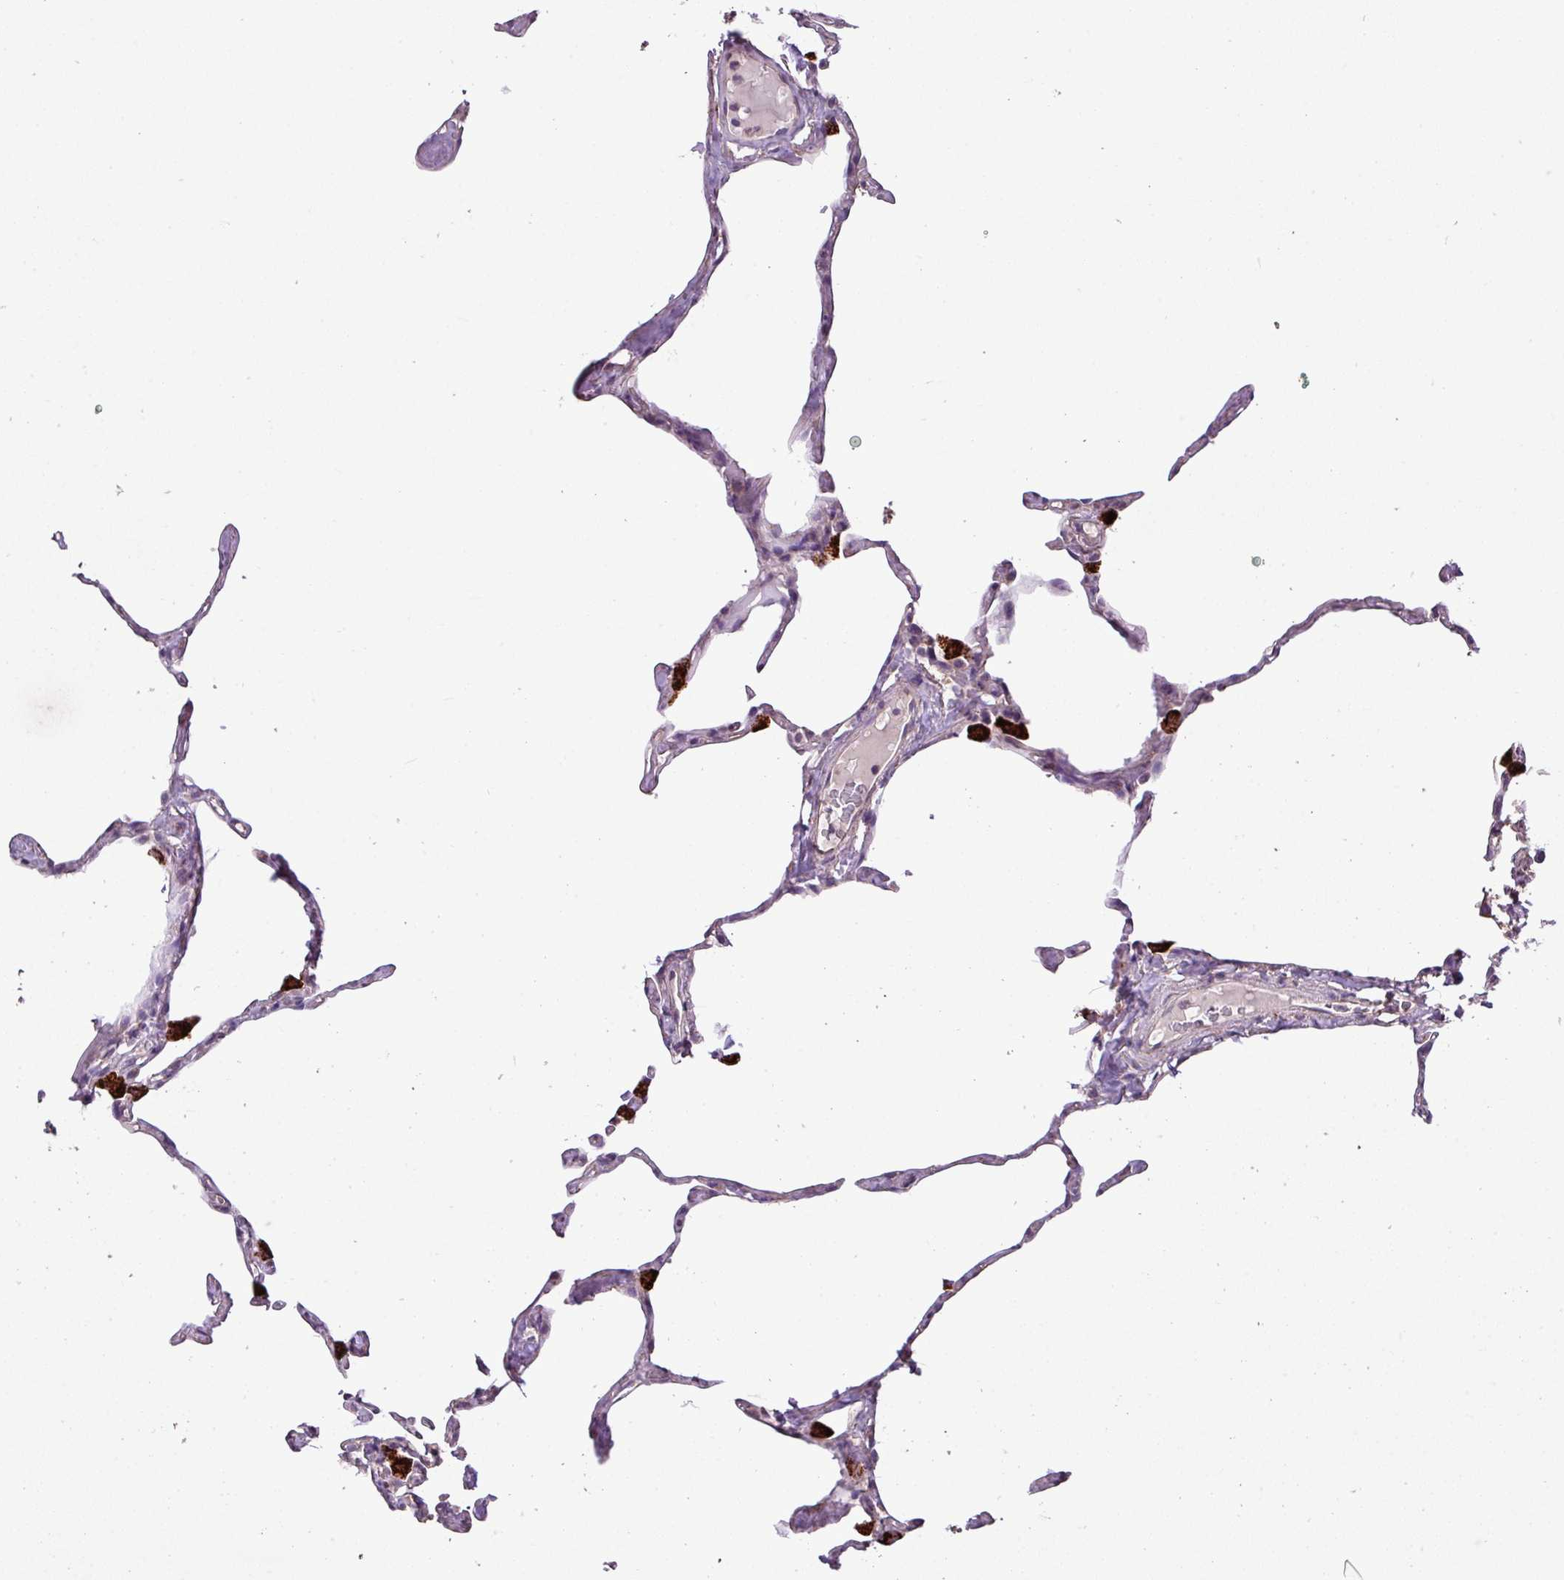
{"staining": {"intensity": "negative", "quantity": "none", "location": "none"}, "tissue": "lung", "cell_type": "Alveolar cells", "image_type": "normal", "snomed": [{"axis": "morphology", "description": "Normal tissue, NOS"}, {"axis": "topography", "description": "Lung"}], "caption": "An image of lung stained for a protein reveals no brown staining in alveolar cells. (Immunohistochemistry (ihc), brightfield microscopy, high magnification).", "gene": "ALDH2", "patient": {"sex": "male", "age": 65}}